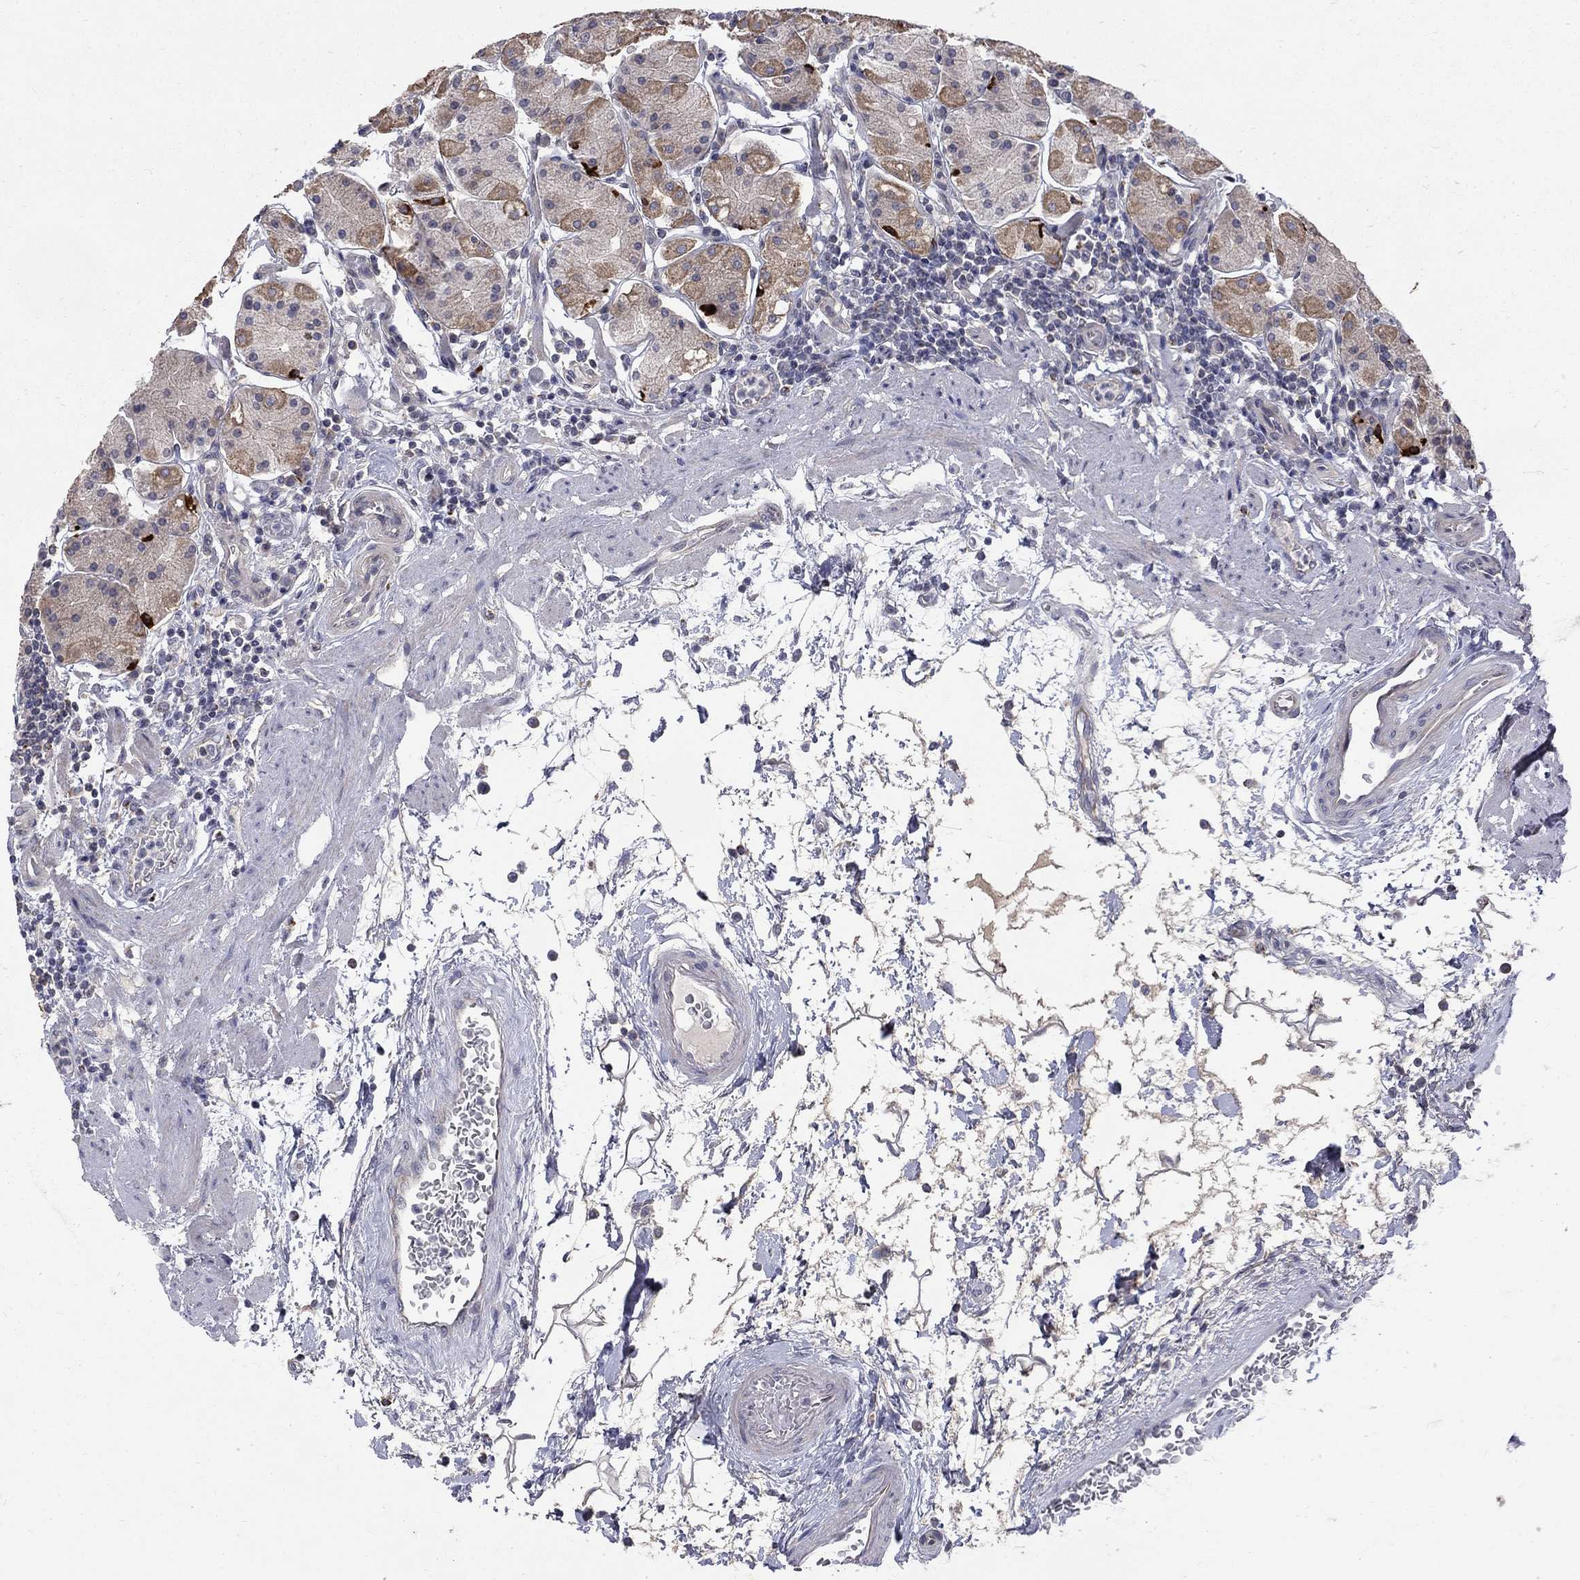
{"staining": {"intensity": "strong", "quantity": "<25%", "location": "cytoplasmic/membranous"}, "tissue": "stomach", "cell_type": "Glandular cells", "image_type": "normal", "snomed": [{"axis": "morphology", "description": "Normal tissue, NOS"}, {"axis": "topography", "description": "Stomach"}], "caption": "Immunohistochemical staining of benign stomach demonstrates medium levels of strong cytoplasmic/membranous expression in about <25% of glandular cells.", "gene": "SH2B1", "patient": {"sex": "male", "age": 54}}